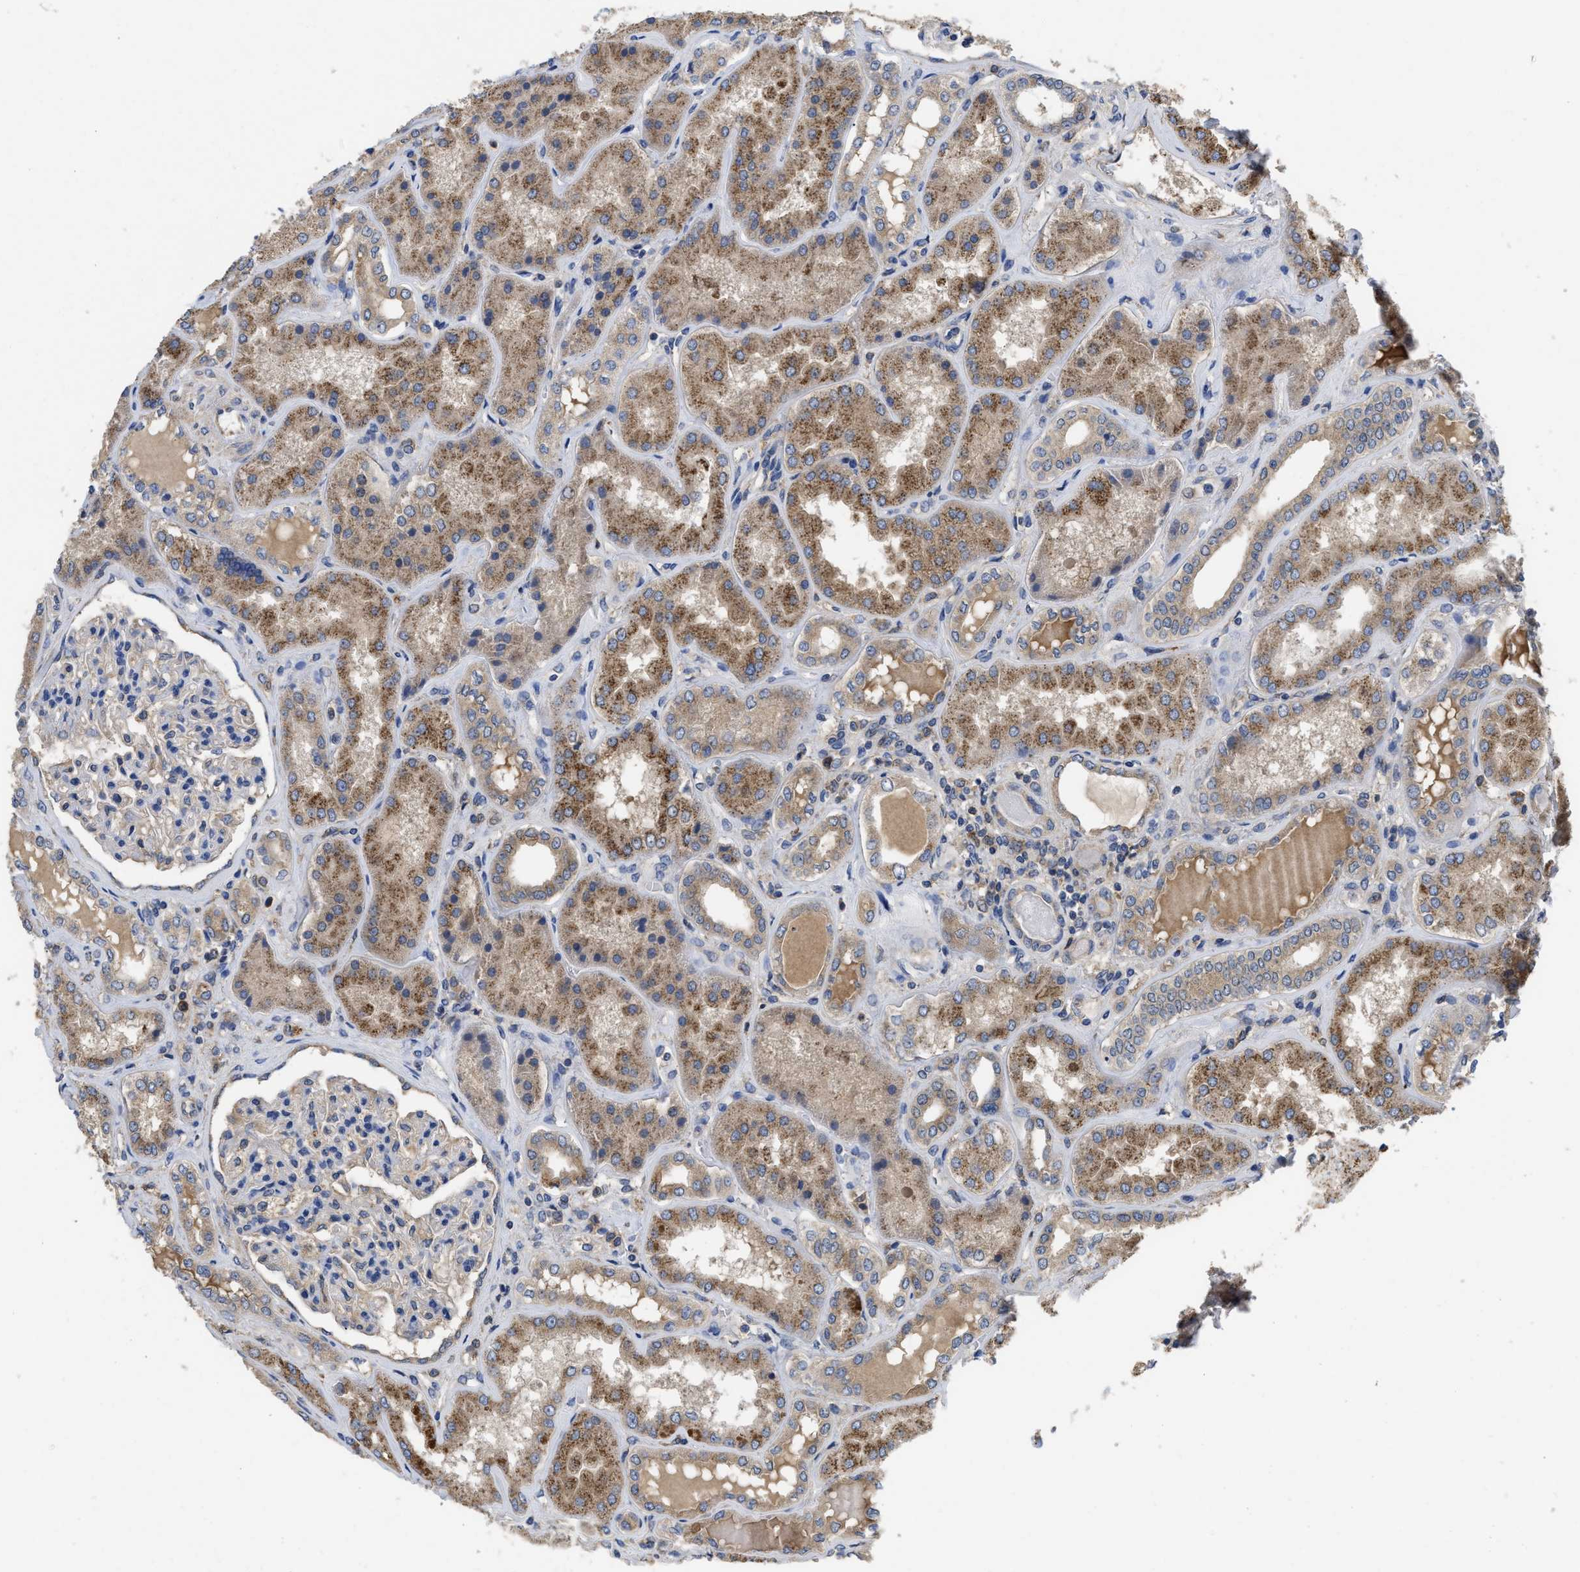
{"staining": {"intensity": "moderate", "quantity": "<25%", "location": "cytoplasmic/membranous"}, "tissue": "kidney", "cell_type": "Cells in glomeruli", "image_type": "normal", "snomed": [{"axis": "morphology", "description": "Normal tissue, NOS"}, {"axis": "topography", "description": "Kidney"}], "caption": "Protein staining of benign kidney demonstrates moderate cytoplasmic/membranous positivity in about <25% of cells in glomeruli.", "gene": "RNF216", "patient": {"sex": "female", "age": 56}}